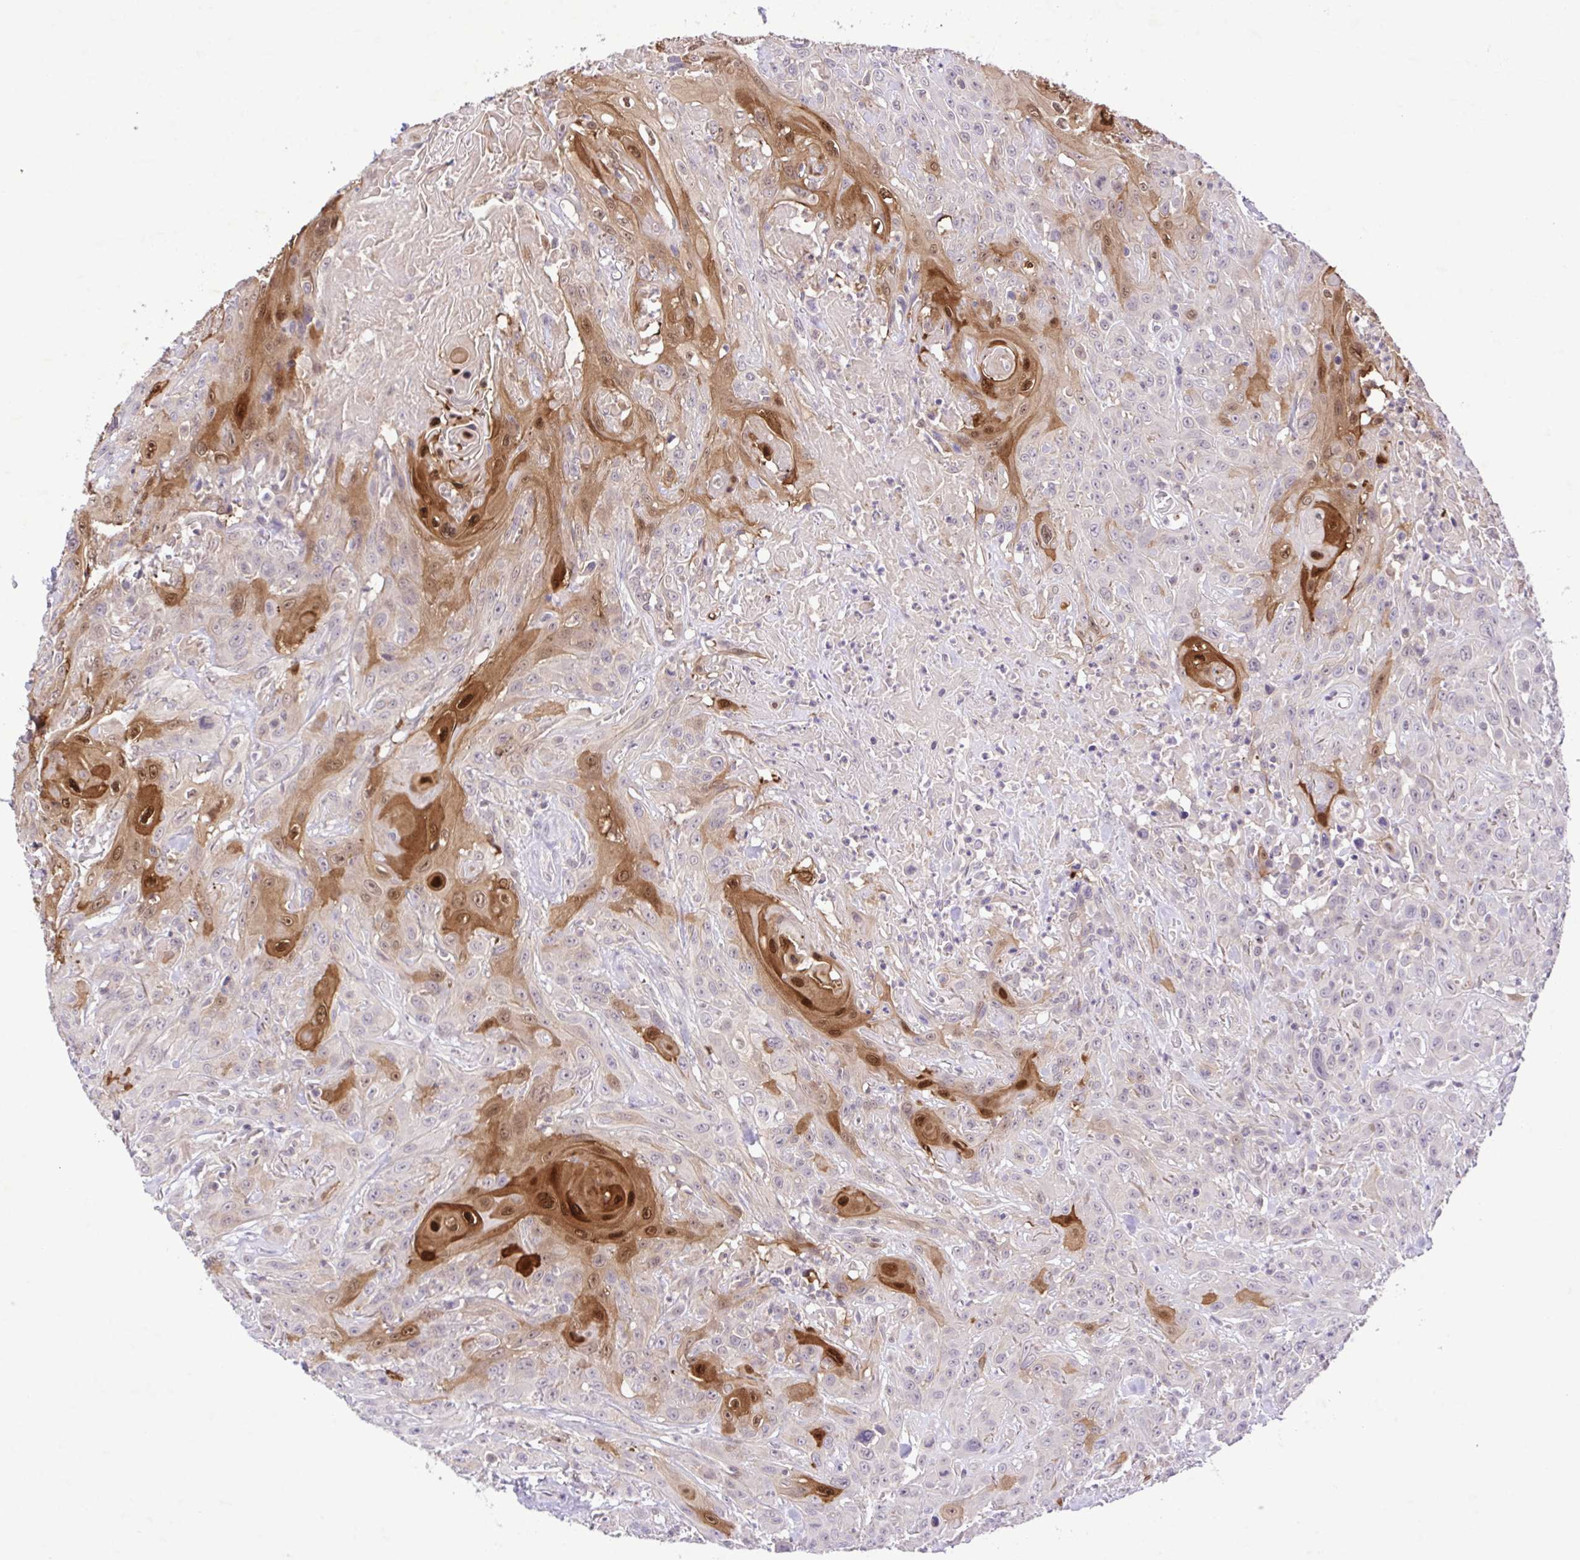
{"staining": {"intensity": "moderate", "quantity": "25%-75%", "location": "cytoplasmic/membranous,nuclear"}, "tissue": "head and neck cancer", "cell_type": "Tumor cells", "image_type": "cancer", "snomed": [{"axis": "morphology", "description": "Squamous cell carcinoma, NOS"}, {"axis": "topography", "description": "Skin"}, {"axis": "topography", "description": "Head-Neck"}], "caption": "Head and neck cancer (squamous cell carcinoma) stained with a brown dye demonstrates moderate cytoplasmic/membranous and nuclear positive staining in approximately 25%-75% of tumor cells.", "gene": "IL1RN", "patient": {"sex": "male", "age": 80}}